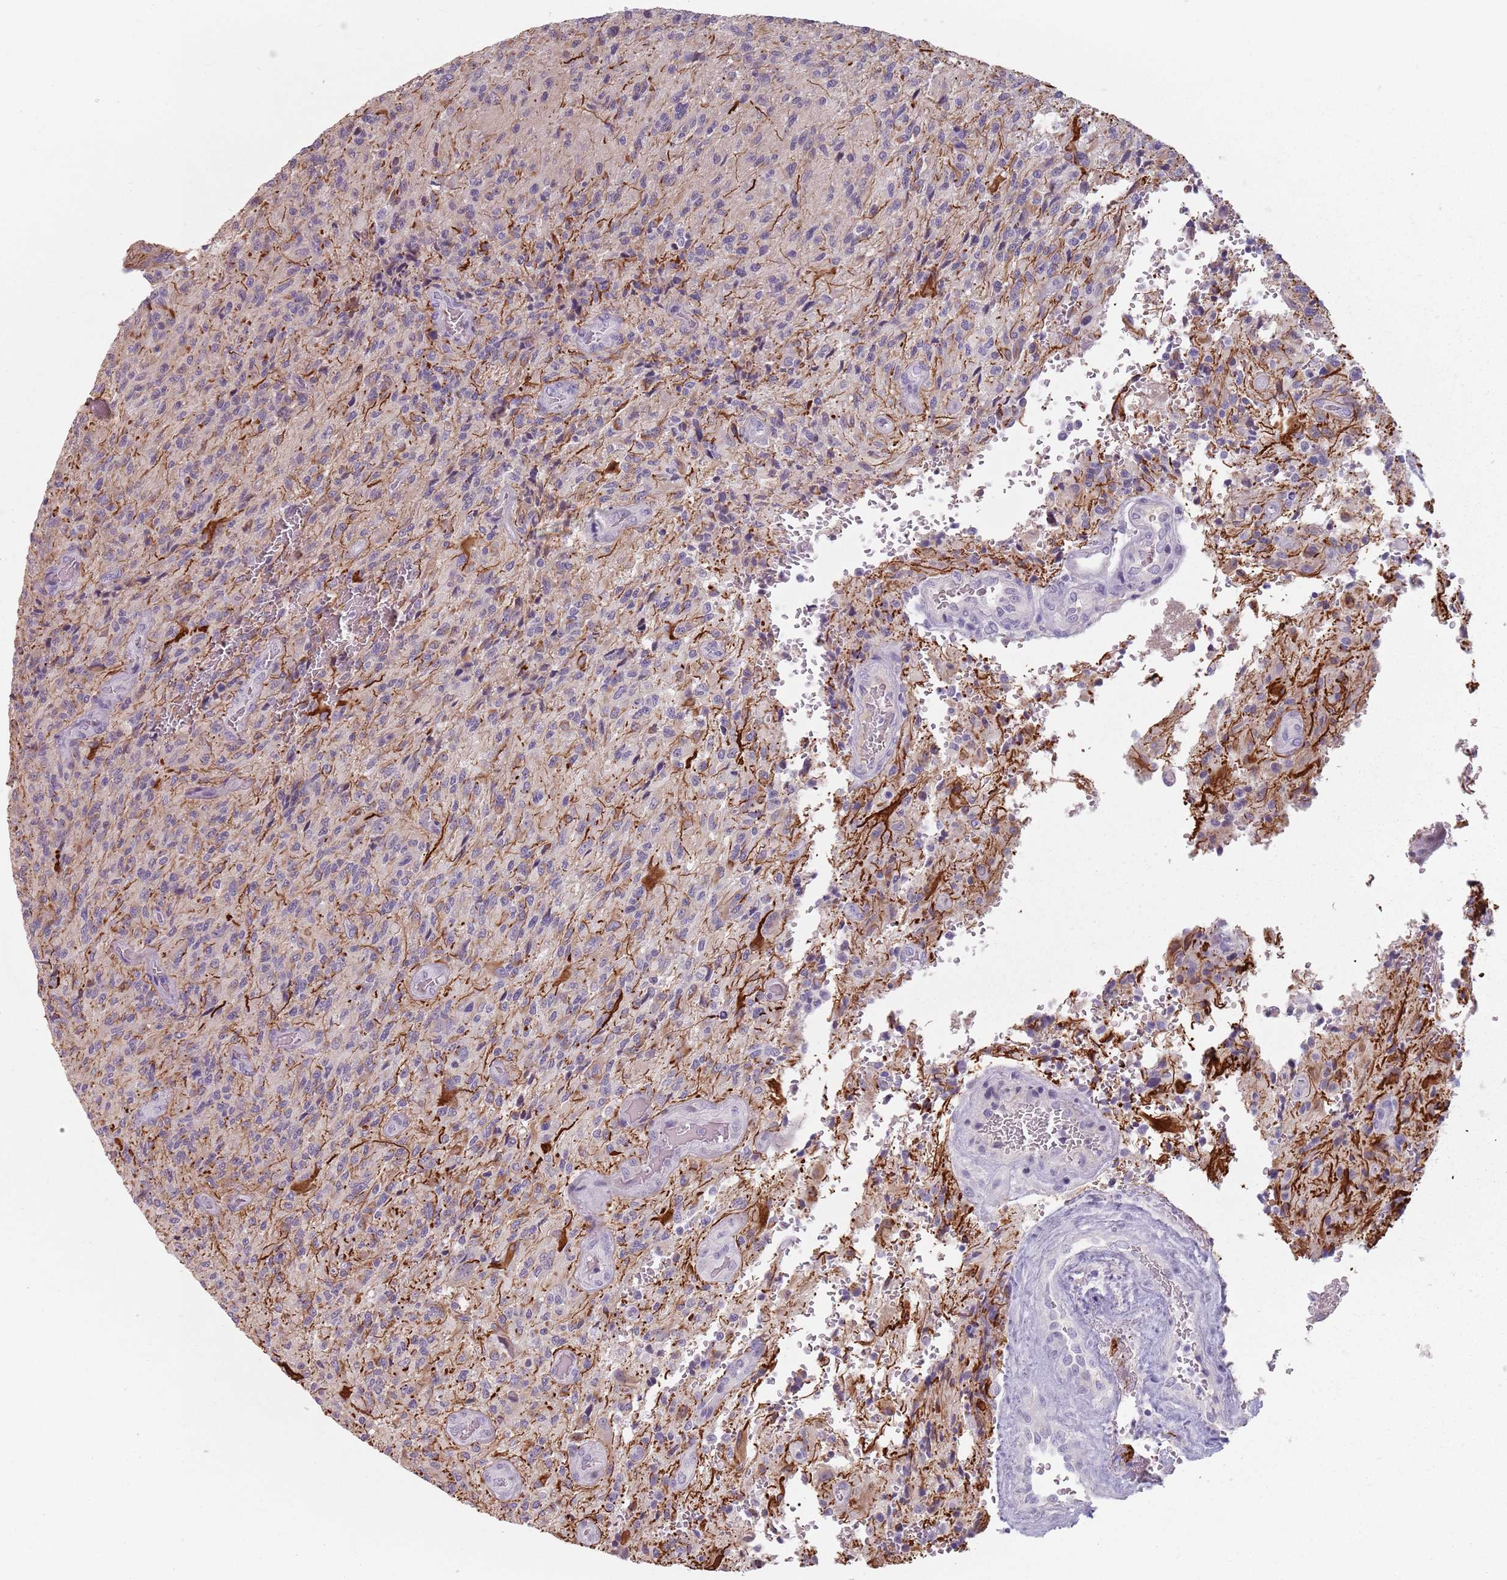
{"staining": {"intensity": "negative", "quantity": "none", "location": "none"}, "tissue": "glioma", "cell_type": "Tumor cells", "image_type": "cancer", "snomed": [{"axis": "morphology", "description": "Normal tissue, NOS"}, {"axis": "morphology", "description": "Glioma, malignant, High grade"}, {"axis": "topography", "description": "Cerebral cortex"}], "caption": "Tumor cells are negative for brown protein staining in malignant glioma (high-grade).", "gene": "CEP19", "patient": {"sex": "male", "age": 56}}